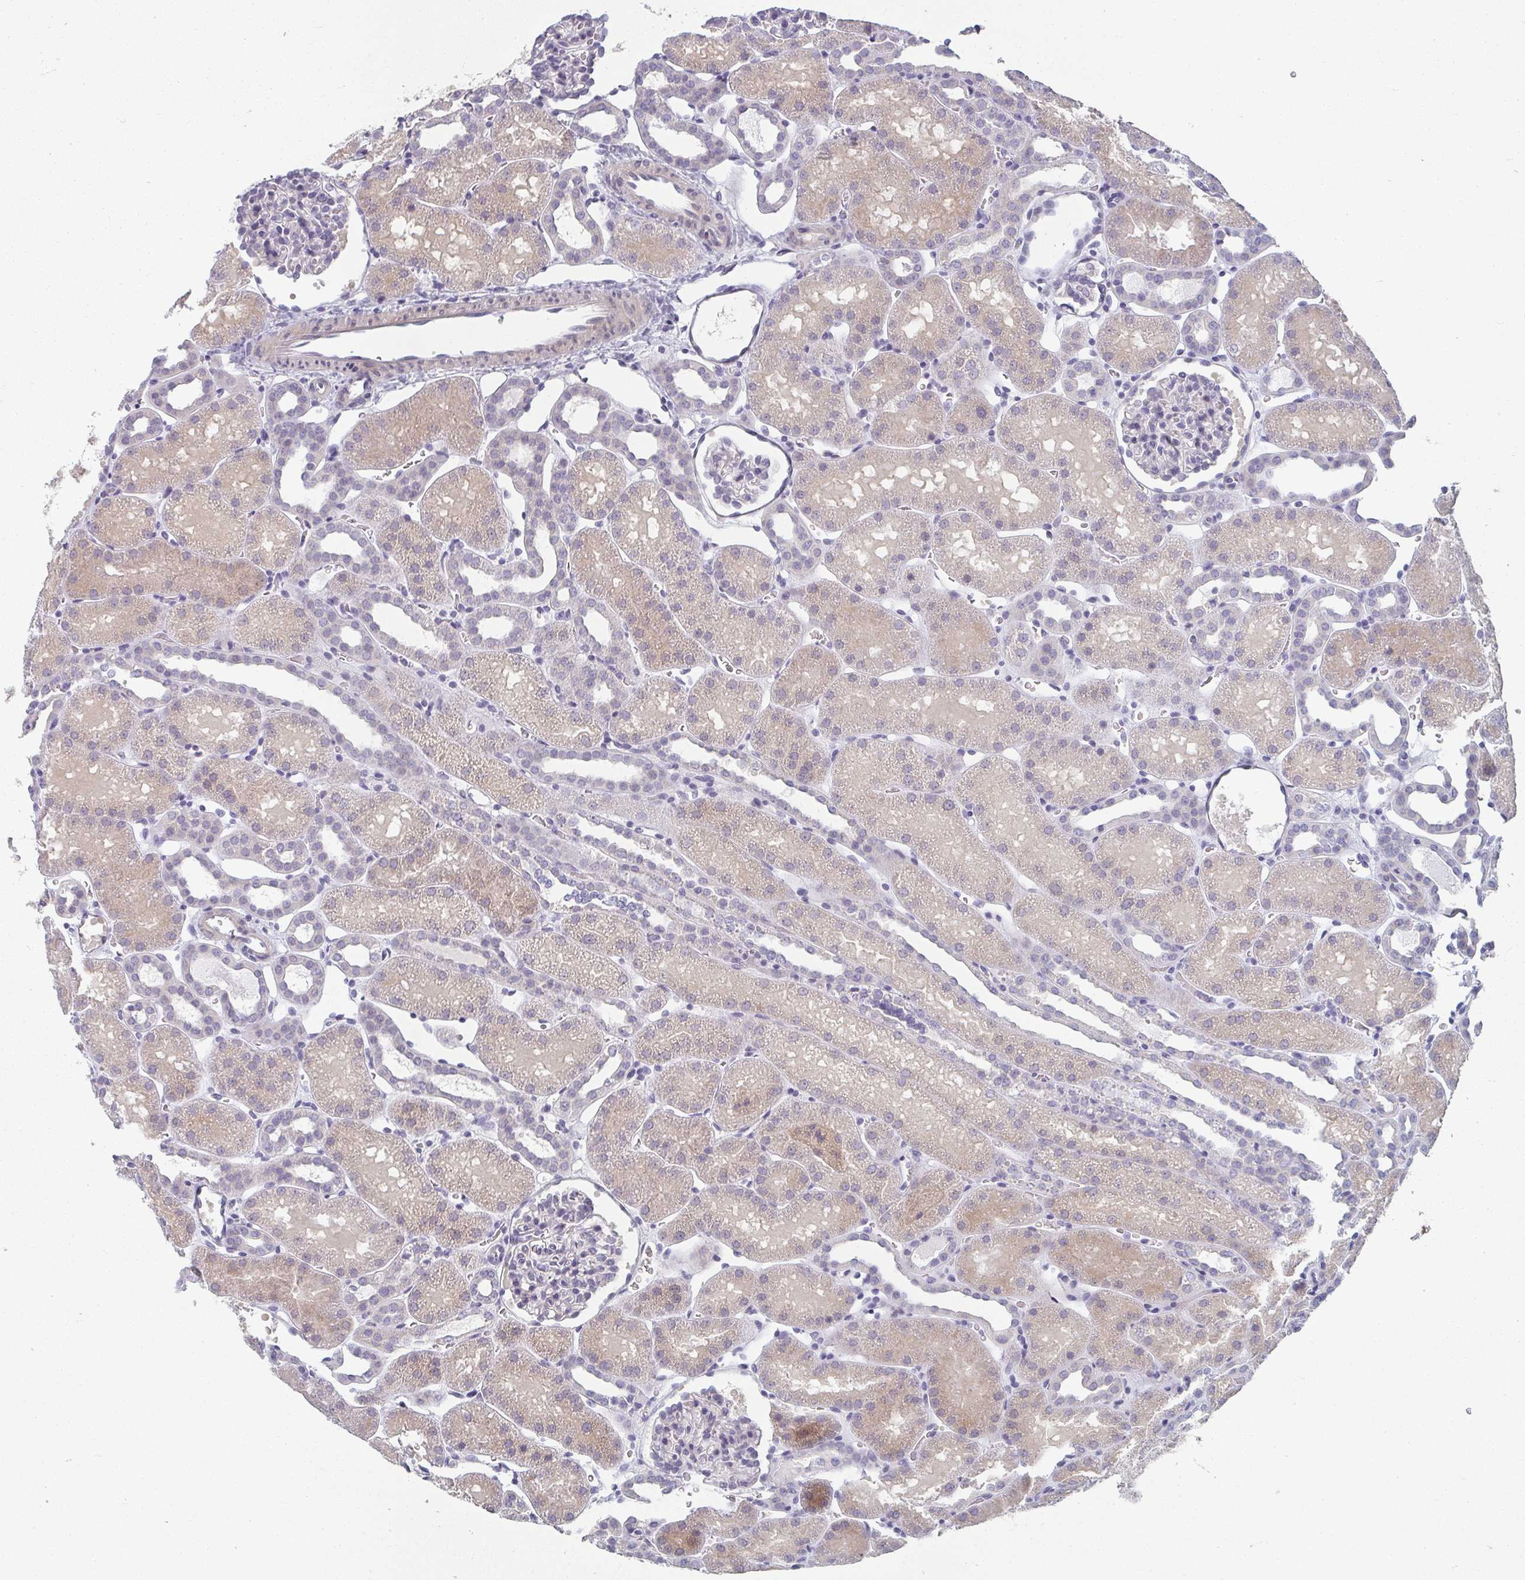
{"staining": {"intensity": "negative", "quantity": "none", "location": "none"}, "tissue": "kidney", "cell_type": "Cells in glomeruli", "image_type": "normal", "snomed": [{"axis": "morphology", "description": "Normal tissue, NOS"}, {"axis": "topography", "description": "Kidney"}], "caption": "The histopathology image reveals no significant positivity in cells in glomeruli of kidney. (DAB immunohistochemistry with hematoxylin counter stain).", "gene": "CAMKV", "patient": {"sex": "male", "age": 2}}